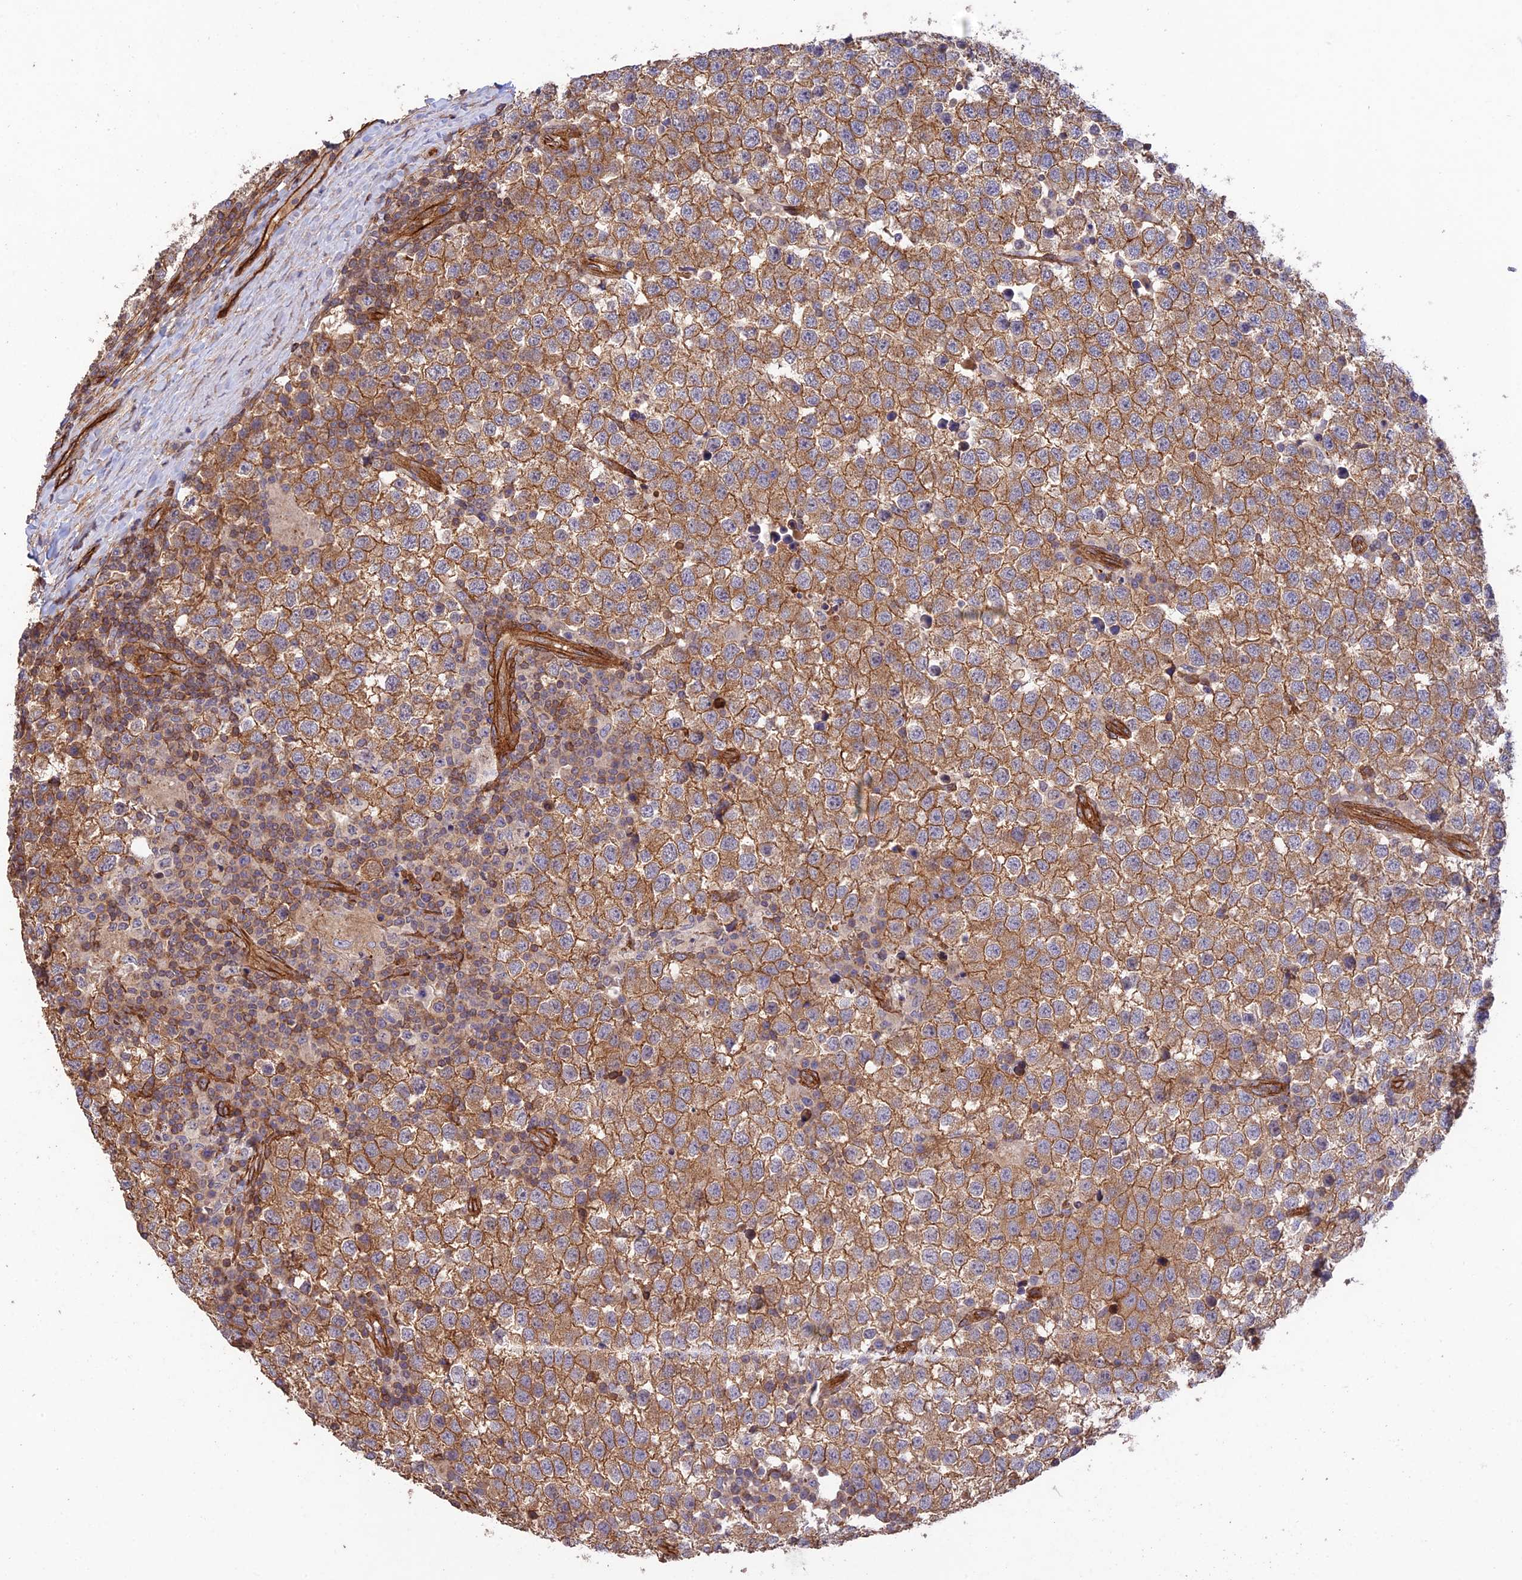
{"staining": {"intensity": "moderate", "quantity": ">75%", "location": "cytoplasmic/membranous"}, "tissue": "testis cancer", "cell_type": "Tumor cells", "image_type": "cancer", "snomed": [{"axis": "morphology", "description": "Seminoma, NOS"}, {"axis": "topography", "description": "Testis"}], "caption": "DAB immunohistochemical staining of testis seminoma displays moderate cytoplasmic/membranous protein positivity in about >75% of tumor cells.", "gene": "HOMER2", "patient": {"sex": "male", "age": 34}}